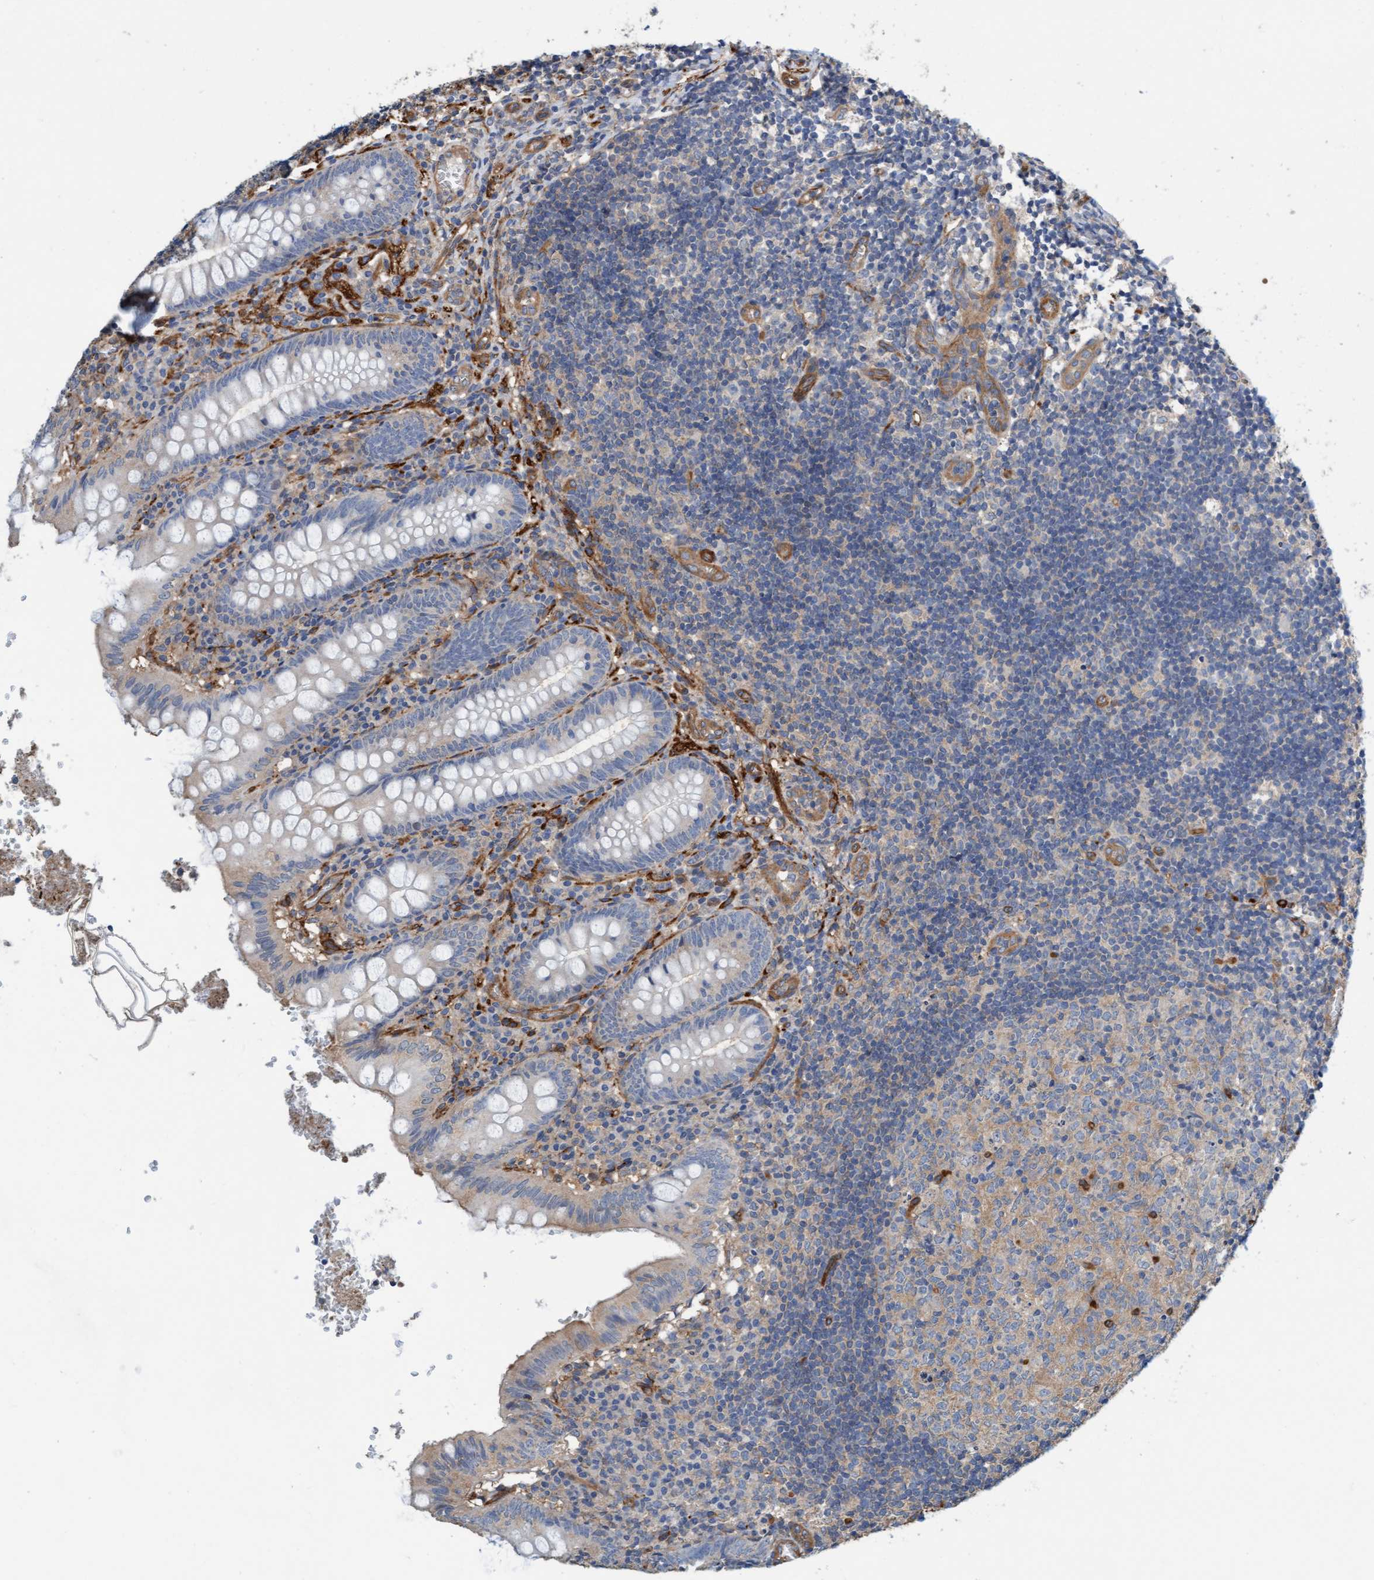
{"staining": {"intensity": "weak", "quantity": "<25%", "location": "cytoplasmic/membranous"}, "tissue": "appendix", "cell_type": "Glandular cells", "image_type": "normal", "snomed": [{"axis": "morphology", "description": "Normal tissue, NOS"}, {"axis": "topography", "description": "Appendix"}], "caption": "Immunohistochemistry image of normal appendix stained for a protein (brown), which demonstrates no expression in glandular cells.", "gene": "FMNL3", "patient": {"sex": "male", "age": 8}}